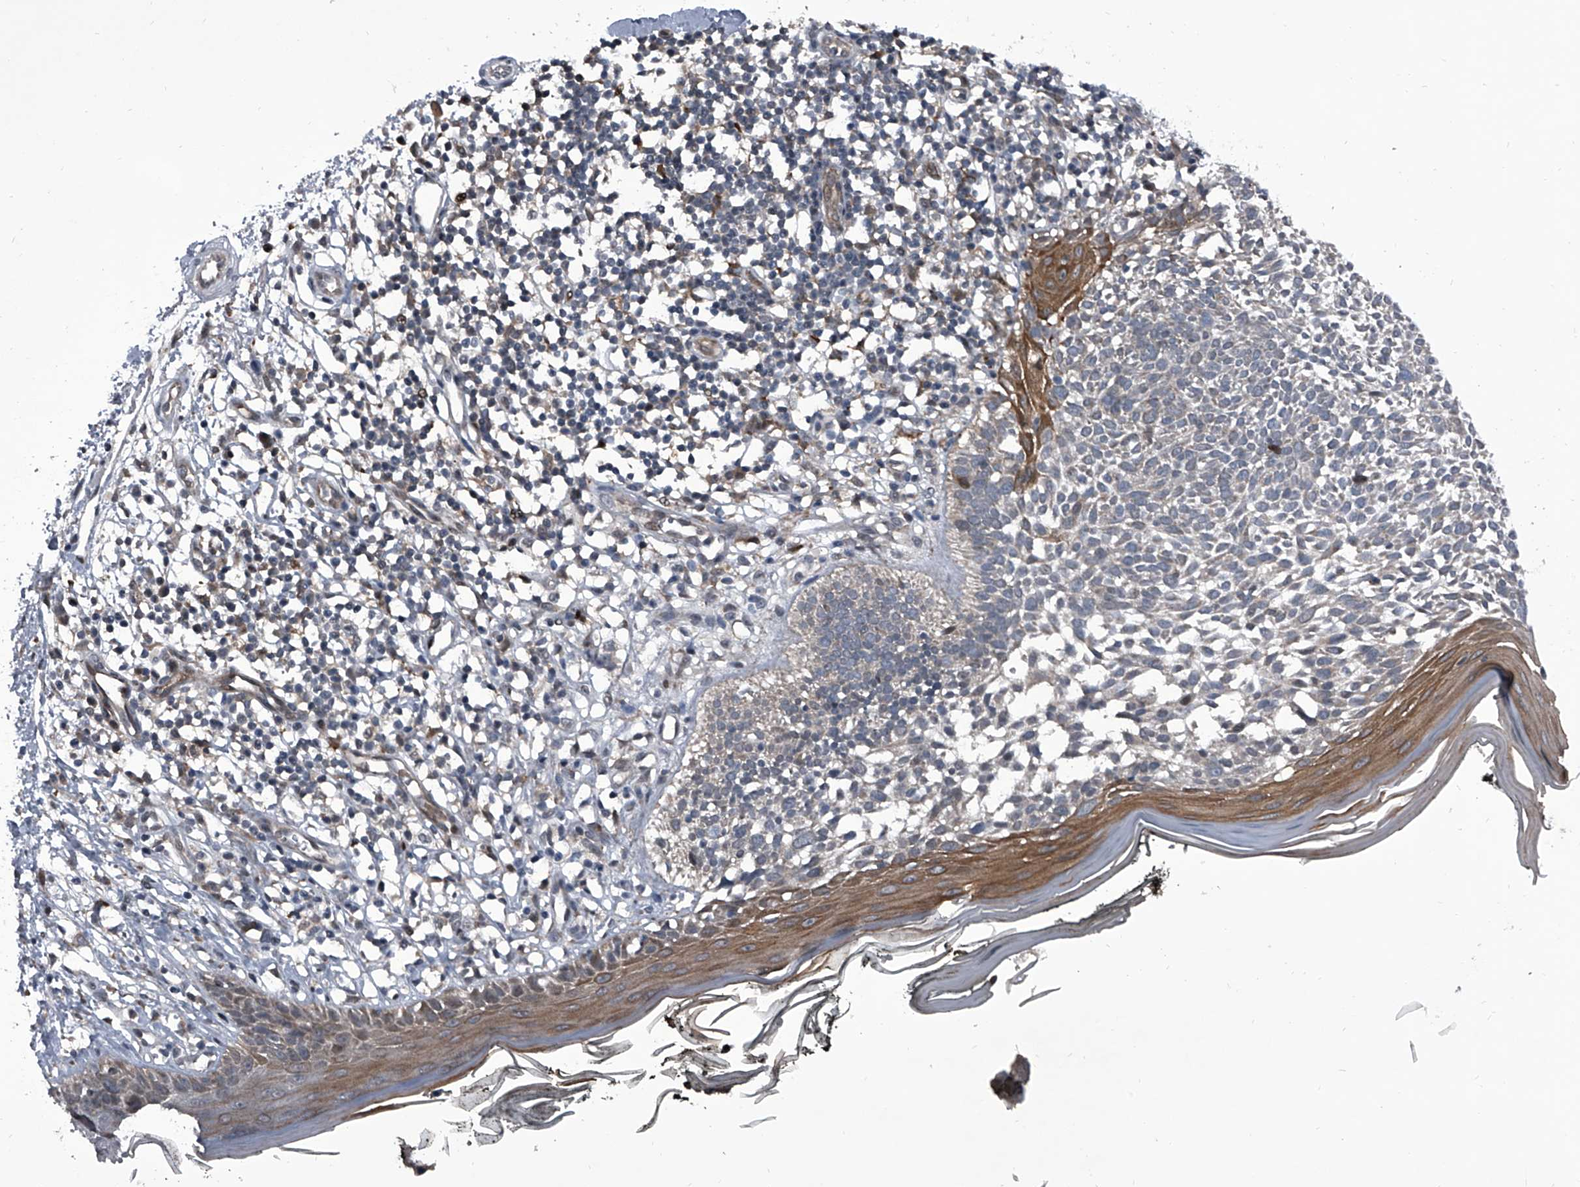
{"staining": {"intensity": "weak", "quantity": "<25%", "location": "cytoplasmic/membranous"}, "tissue": "skin cancer", "cell_type": "Tumor cells", "image_type": "cancer", "snomed": [{"axis": "morphology", "description": "Basal cell carcinoma"}, {"axis": "topography", "description": "Skin"}], "caption": "Skin cancer (basal cell carcinoma) stained for a protein using immunohistochemistry (IHC) displays no staining tumor cells.", "gene": "ELK4", "patient": {"sex": "female", "age": 64}}